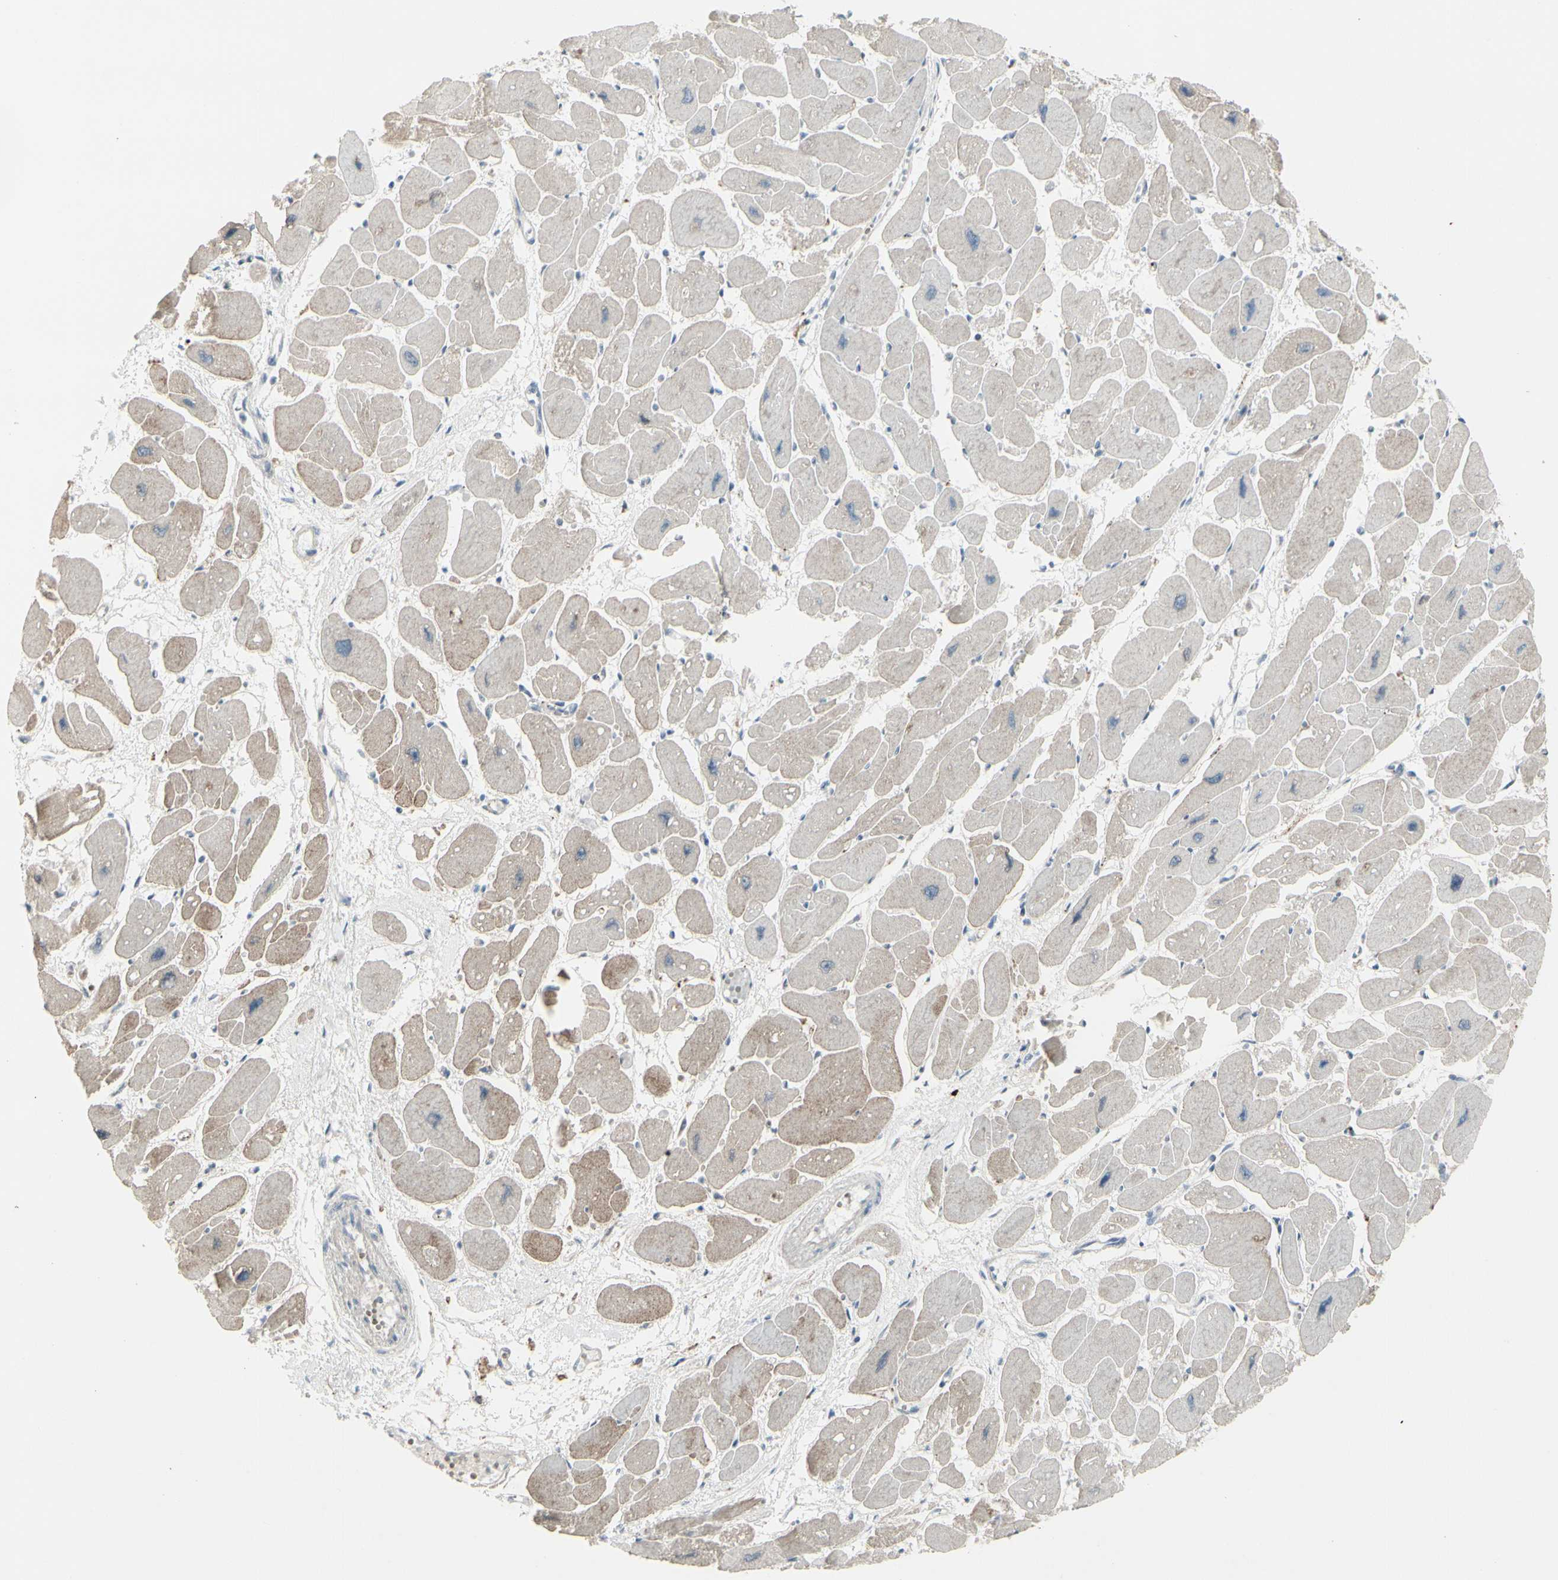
{"staining": {"intensity": "weak", "quantity": "<25%", "location": "cytoplasmic/membranous"}, "tissue": "heart muscle", "cell_type": "Cardiomyocytes", "image_type": "normal", "snomed": [{"axis": "morphology", "description": "Normal tissue, NOS"}, {"axis": "topography", "description": "Heart"}], "caption": "A high-resolution histopathology image shows IHC staining of benign heart muscle, which displays no significant staining in cardiomyocytes. (DAB (3,3'-diaminobenzidine) immunohistochemistry (IHC) with hematoxylin counter stain).", "gene": "IGHG1", "patient": {"sex": "female", "age": 54}}